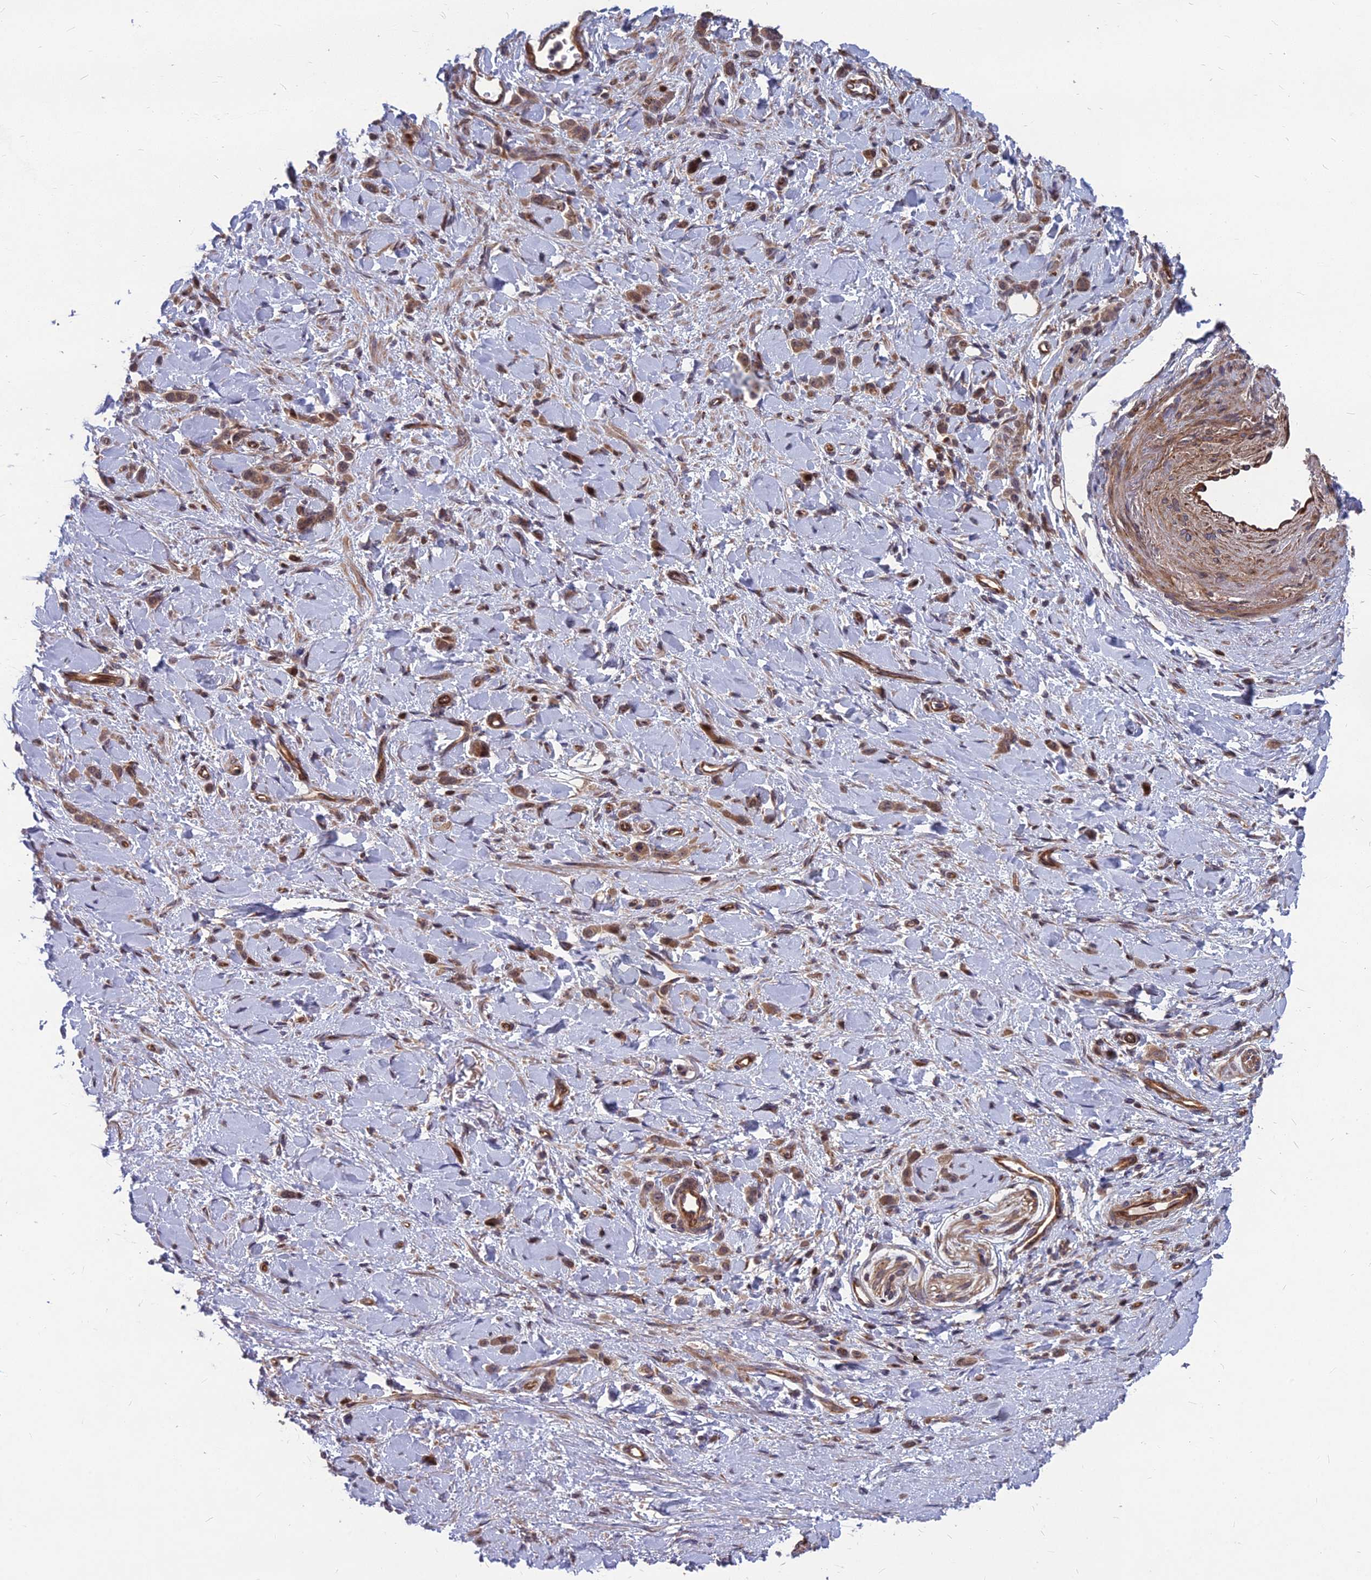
{"staining": {"intensity": "weak", "quantity": ">75%", "location": "cytoplasmic/membranous"}, "tissue": "stomach cancer", "cell_type": "Tumor cells", "image_type": "cancer", "snomed": [{"axis": "morphology", "description": "Normal tissue, NOS"}, {"axis": "morphology", "description": "Adenocarcinoma, NOS"}, {"axis": "topography", "description": "Stomach"}], "caption": "Stomach adenocarcinoma was stained to show a protein in brown. There is low levels of weak cytoplasmic/membranous expression in about >75% of tumor cells. The protein is stained brown, and the nuclei are stained in blue (DAB (3,3'-diaminobenzidine) IHC with brightfield microscopy, high magnification).", "gene": "MFSD8", "patient": {"sex": "male", "age": 82}}